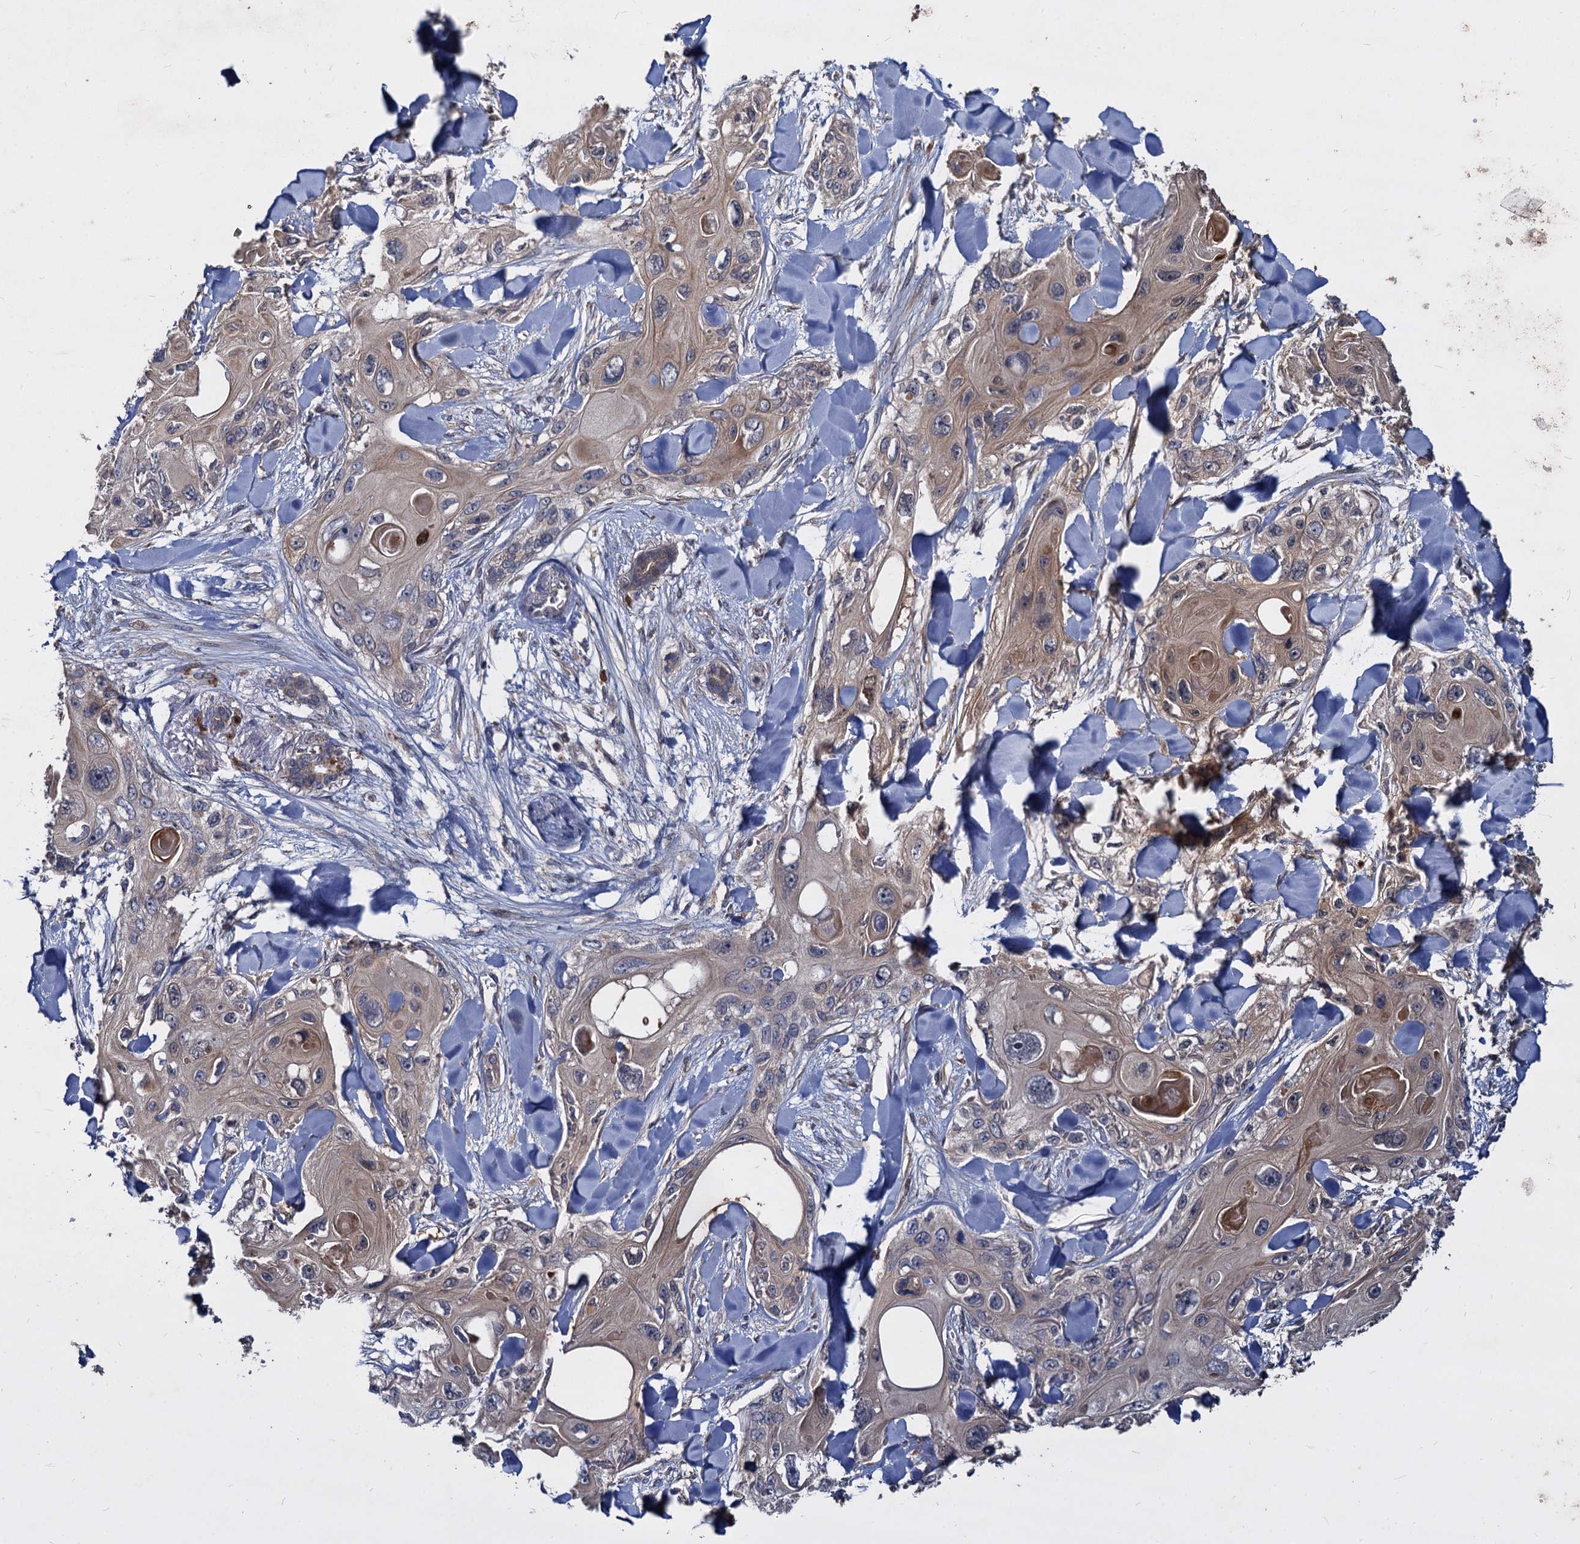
{"staining": {"intensity": "weak", "quantity": "25%-75%", "location": "cytoplasmic/membranous"}, "tissue": "skin cancer", "cell_type": "Tumor cells", "image_type": "cancer", "snomed": [{"axis": "morphology", "description": "Normal tissue, NOS"}, {"axis": "morphology", "description": "Squamous cell carcinoma, NOS"}, {"axis": "topography", "description": "Skin"}], "caption": "Squamous cell carcinoma (skin) tissue shows weak cytoplasmic/membranous positivity in approximately 25%-75% of tumor cells", "gene": "CCDC184", "patient": {"sex": "male", "age": 72}}